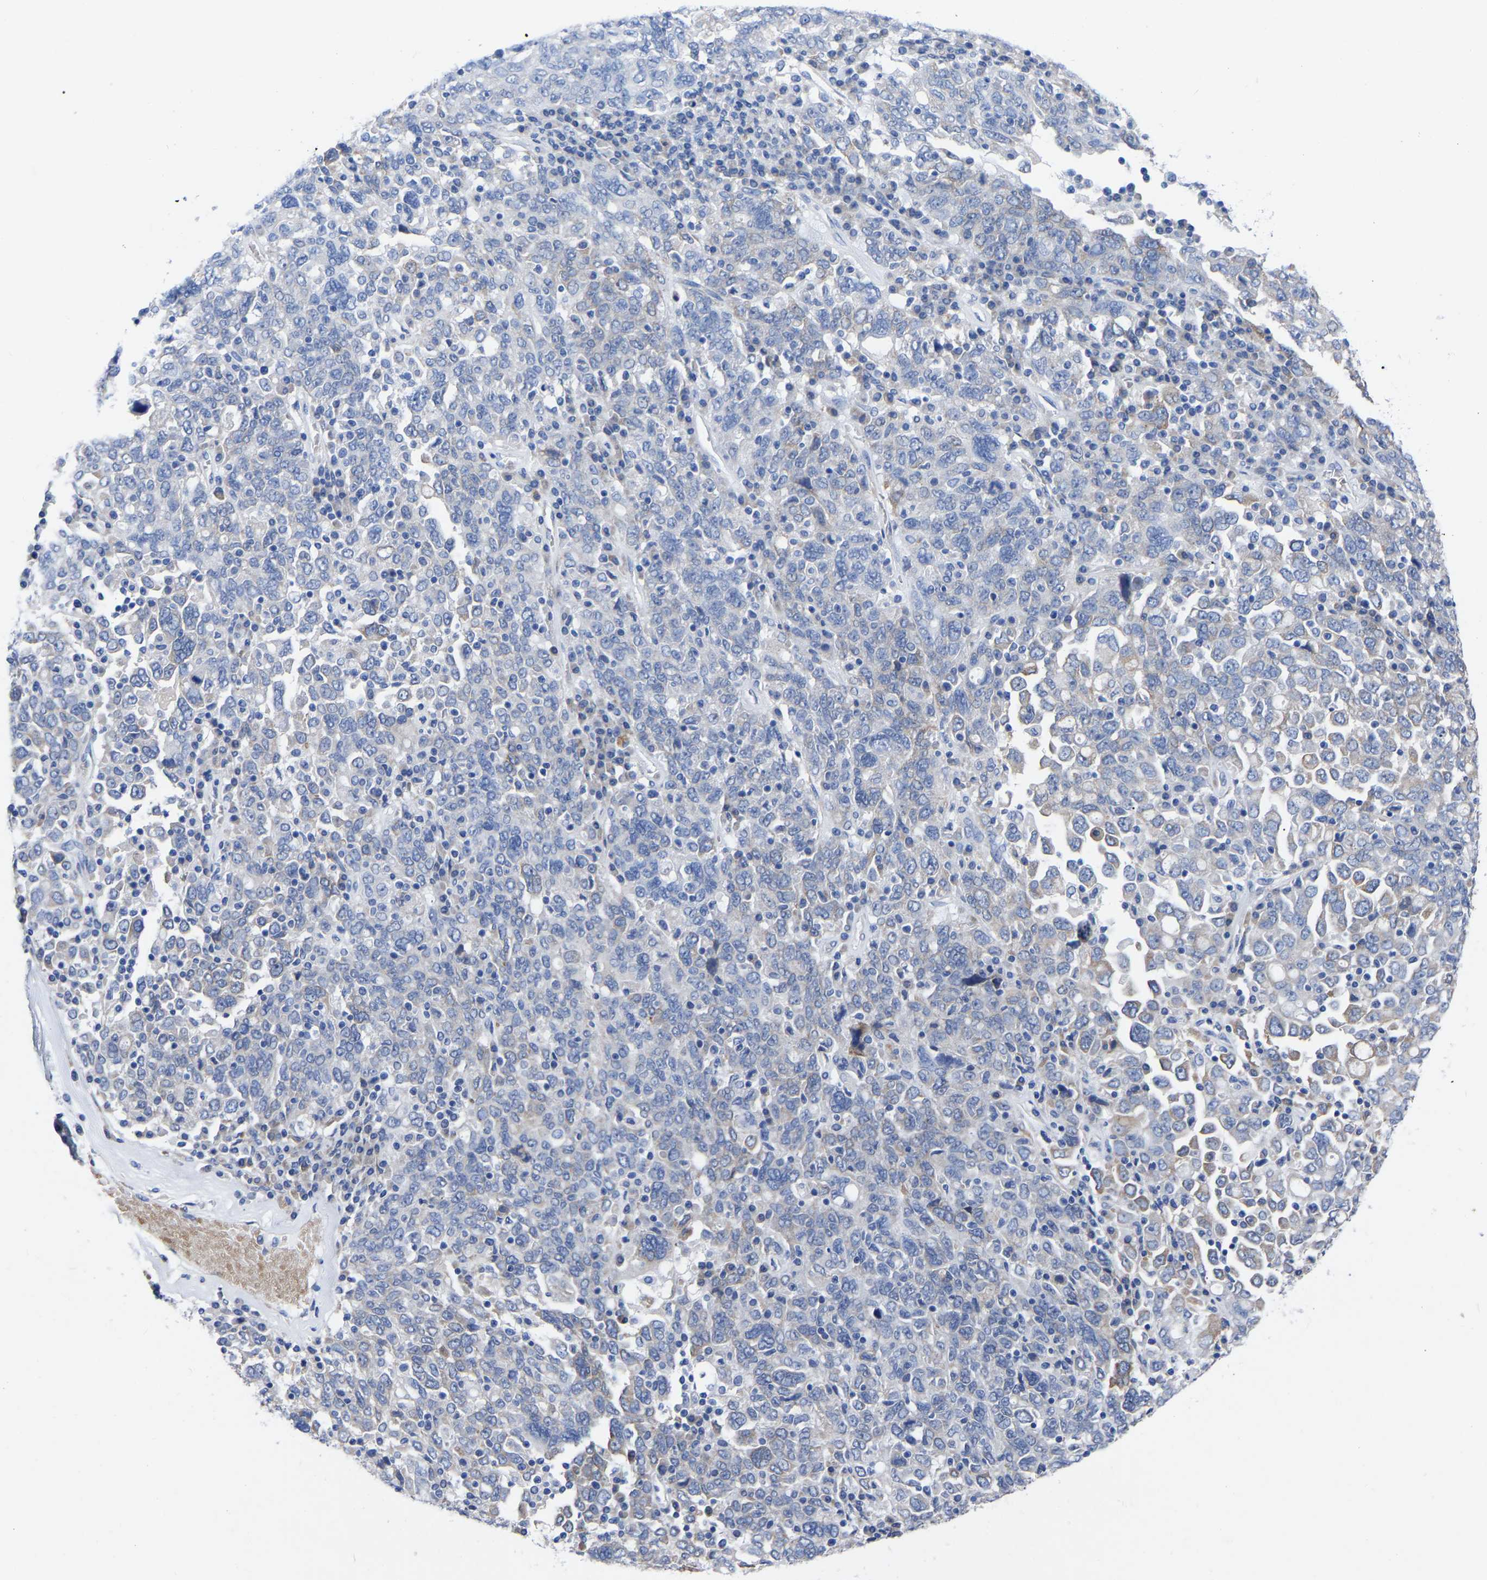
{"staining": {"intensity": "negative", "quantity": "none", "location": "none"}, "tissue": "ovarian cancer", "cell_type": "Tumor cells", "image_type": "cancer", "snomed": [{"axis": "morphology", "description": "Carcinoma, endometroid"}, {"axis": "topography", "description": "Ovary"}], "caption": "Tumor cells are negative for brown protein staining in ovarian cancer. (Stains: DAB (3,3'-diaminobenzidine) IHC with hematoxylin counter stain, Microscopy: brightfield microscopy at high magnification).", "gene": "GDF3", "patient": {"sex": "female", "age": 62}}